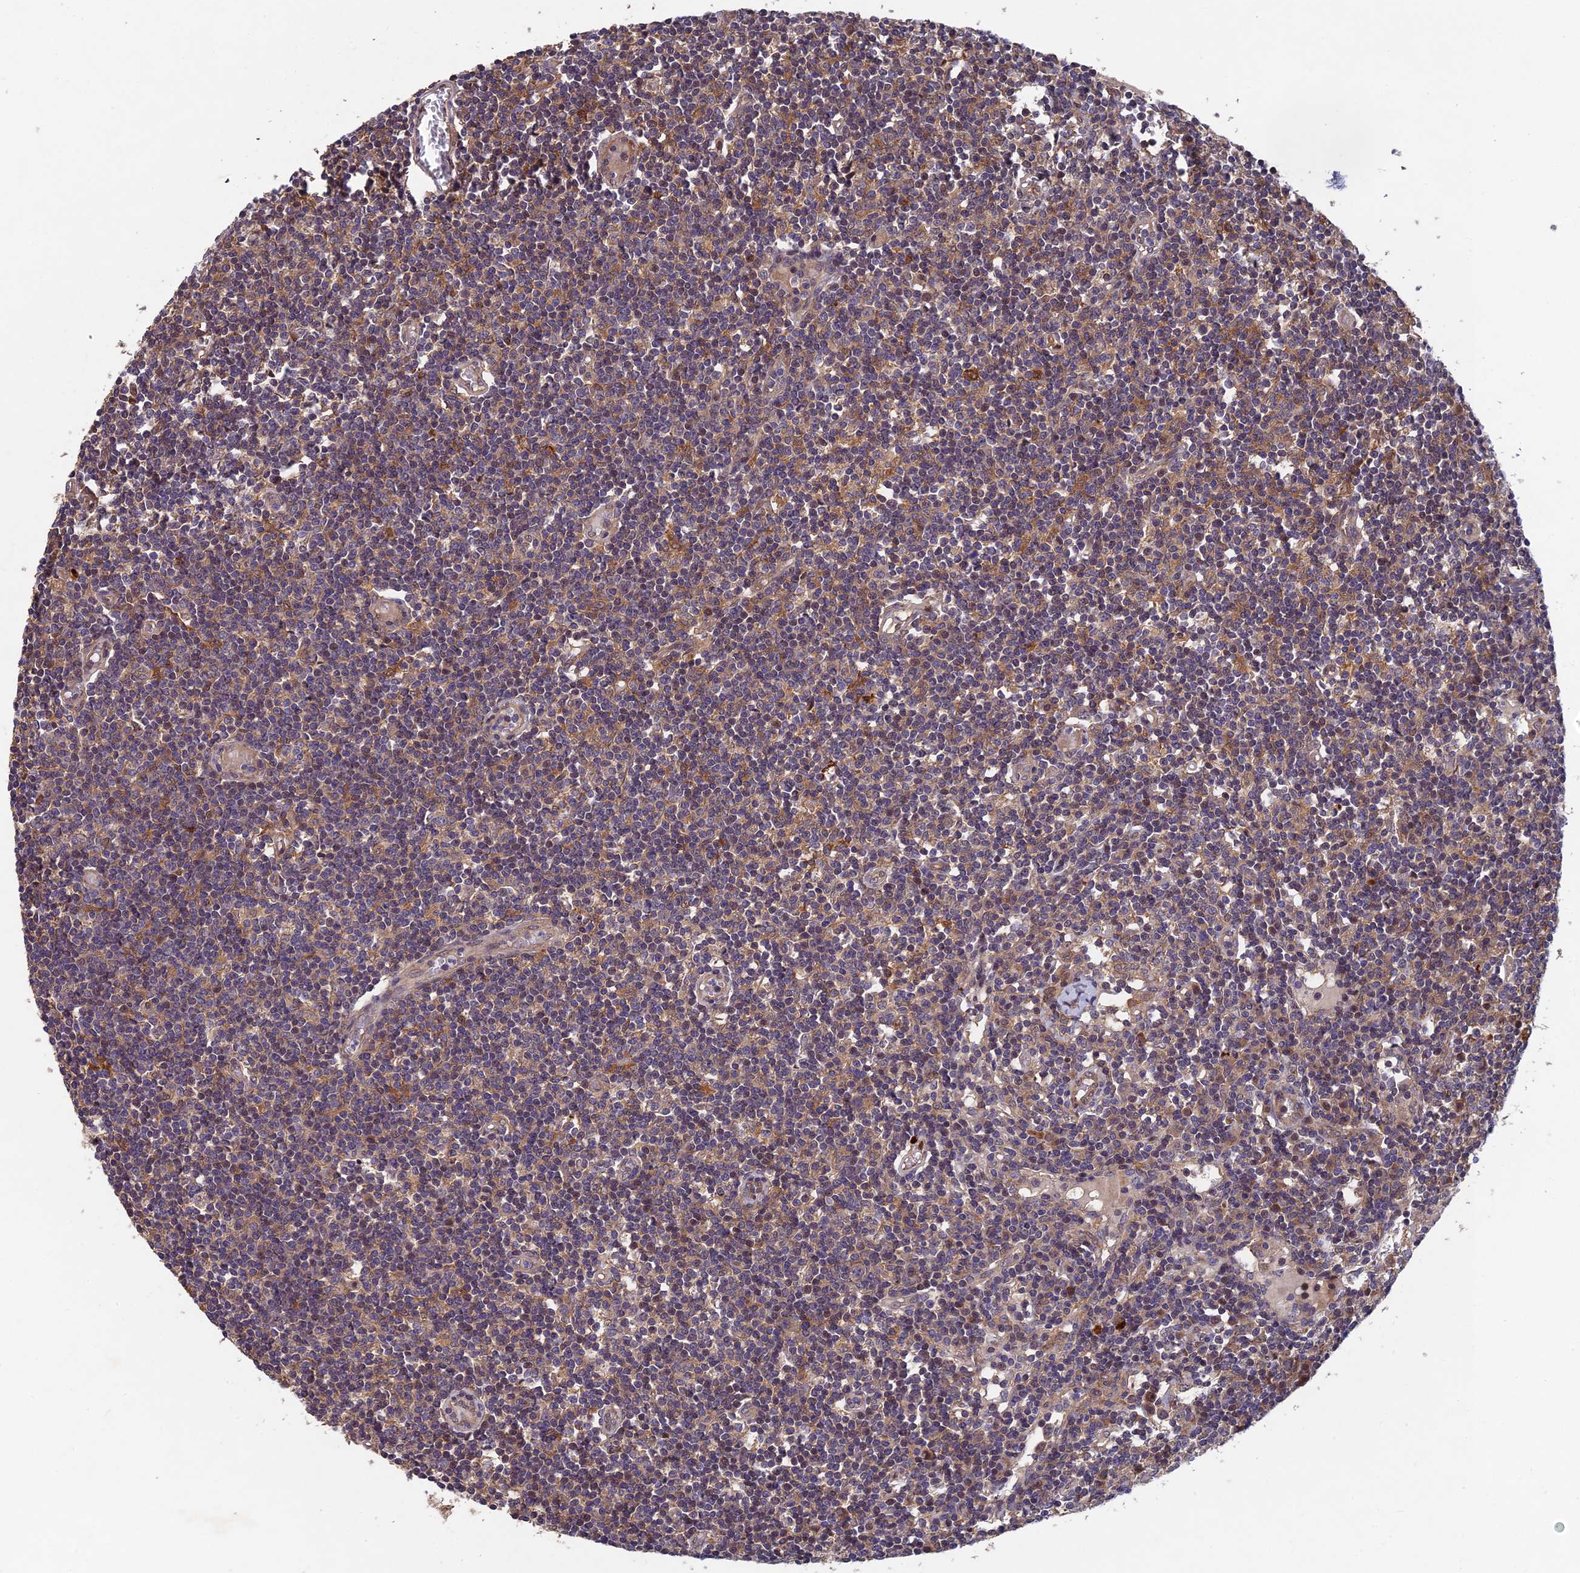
{"staining": {"intensity": "moderate", "quantity": "<25%", "location": "cytoplasmic/membranous"}, "tissue": "lymph node", "cell_type": "Germinal center cells", "image_type": "normal", "snomed": [{"axis": "morphology", "description": "Normal tissue, NOS"}, {"axis": "topography", "description": "Lymph node"}], "caption": "Moderate cytoplasmic/membranous staining is present in about <25% of germinal center cells in unremarkable lymph node.", "gene": "NSMCE1", "patient": {"sex": "female", "age": 55}}